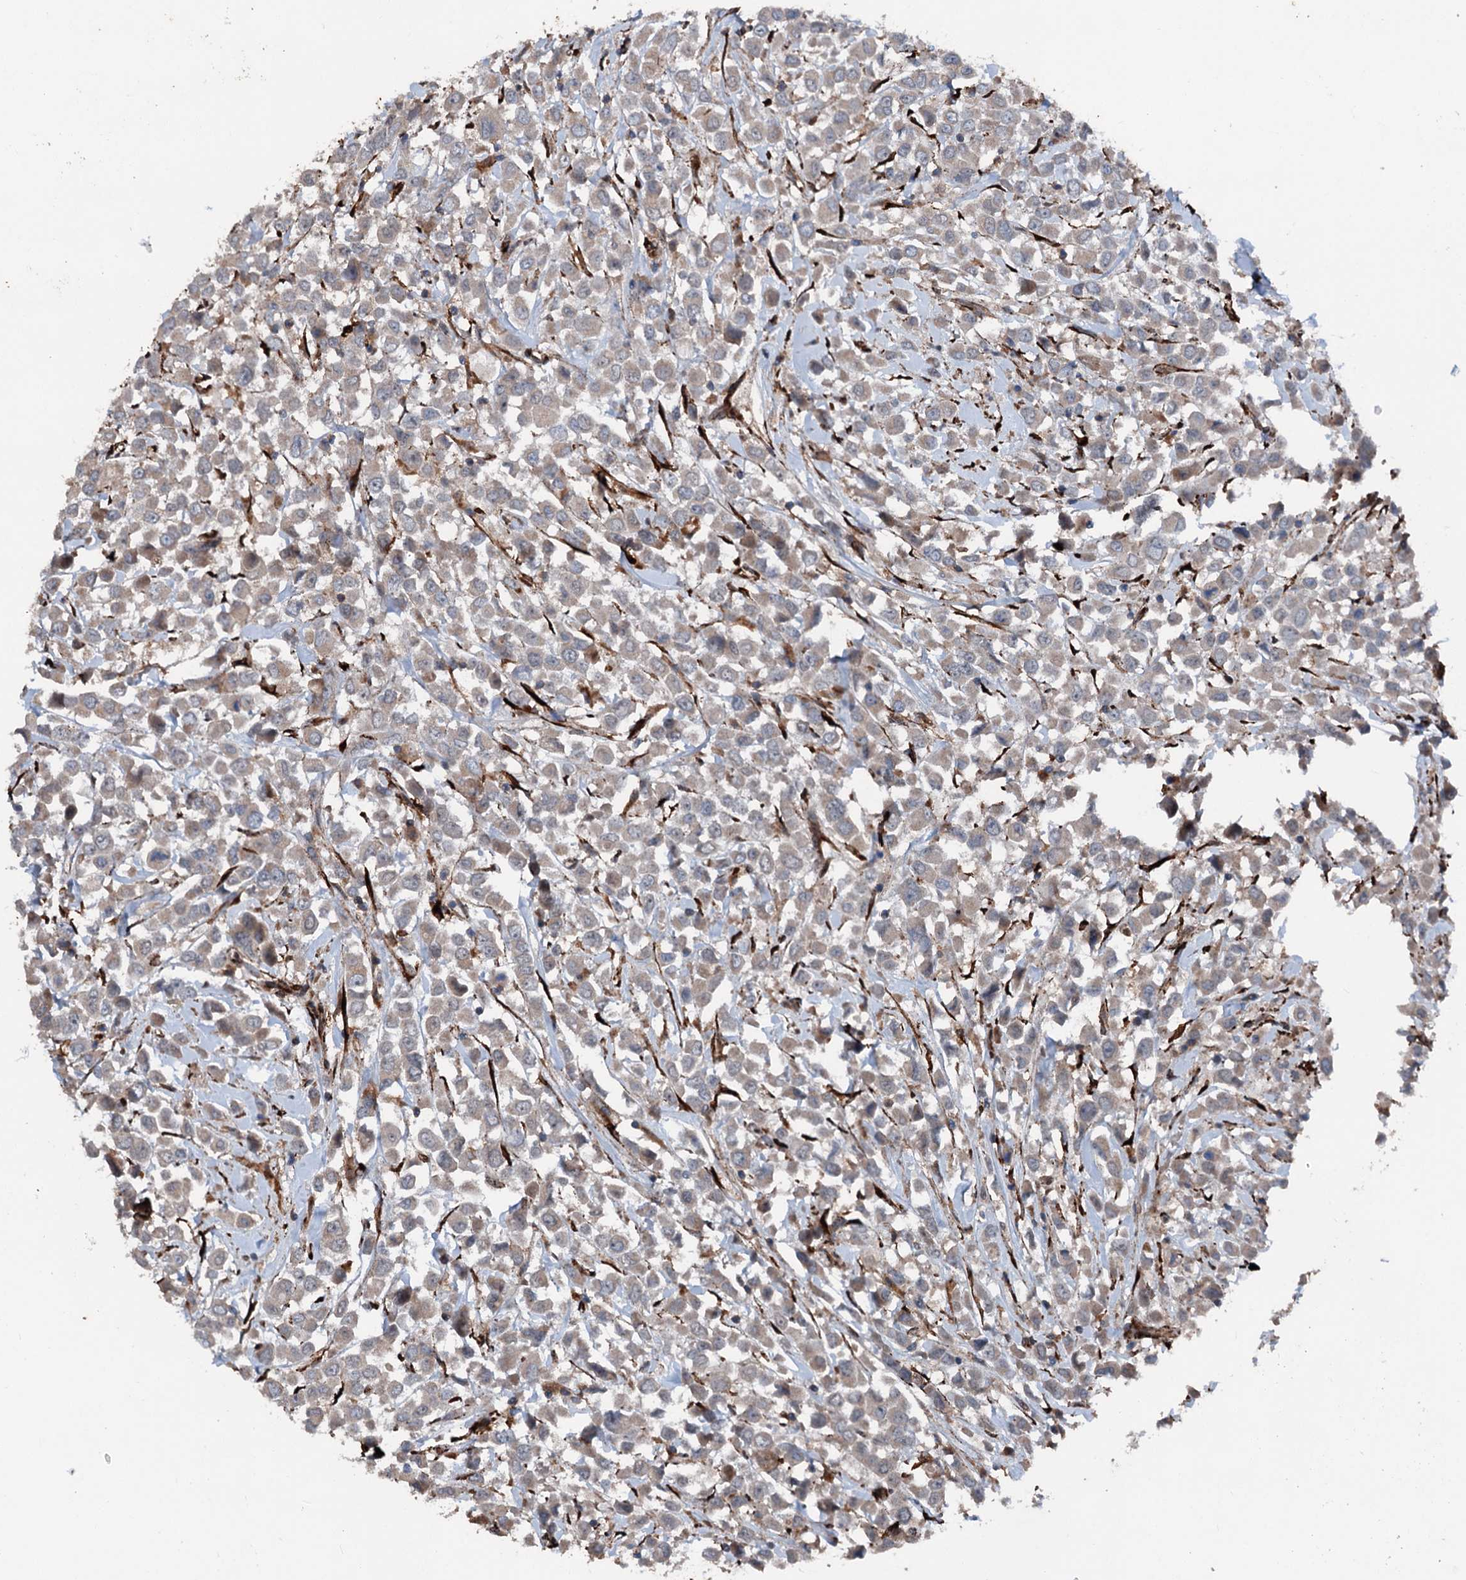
{"staining": {"intensity": "weak", "quantity": ">75%", "location": "cytoplasmic/membranous"}, "tissue": "breast cancer", "cell_type": "Tumor cells", "image_type": "cancer", "snomed": [{"axis": "morphology", "description": "Duct carcinoma"}, {"axis": "topography", "description": "Breast"}], "caption": "Breast invasive ductal carcinoma was stained to show a protein in brown. There is low levels of weak cytoplasmic/membranous expression in approximately >75% of tumor cells.", "gene": "DDIAS", "patient": {"sex": "female", "age": 61}}